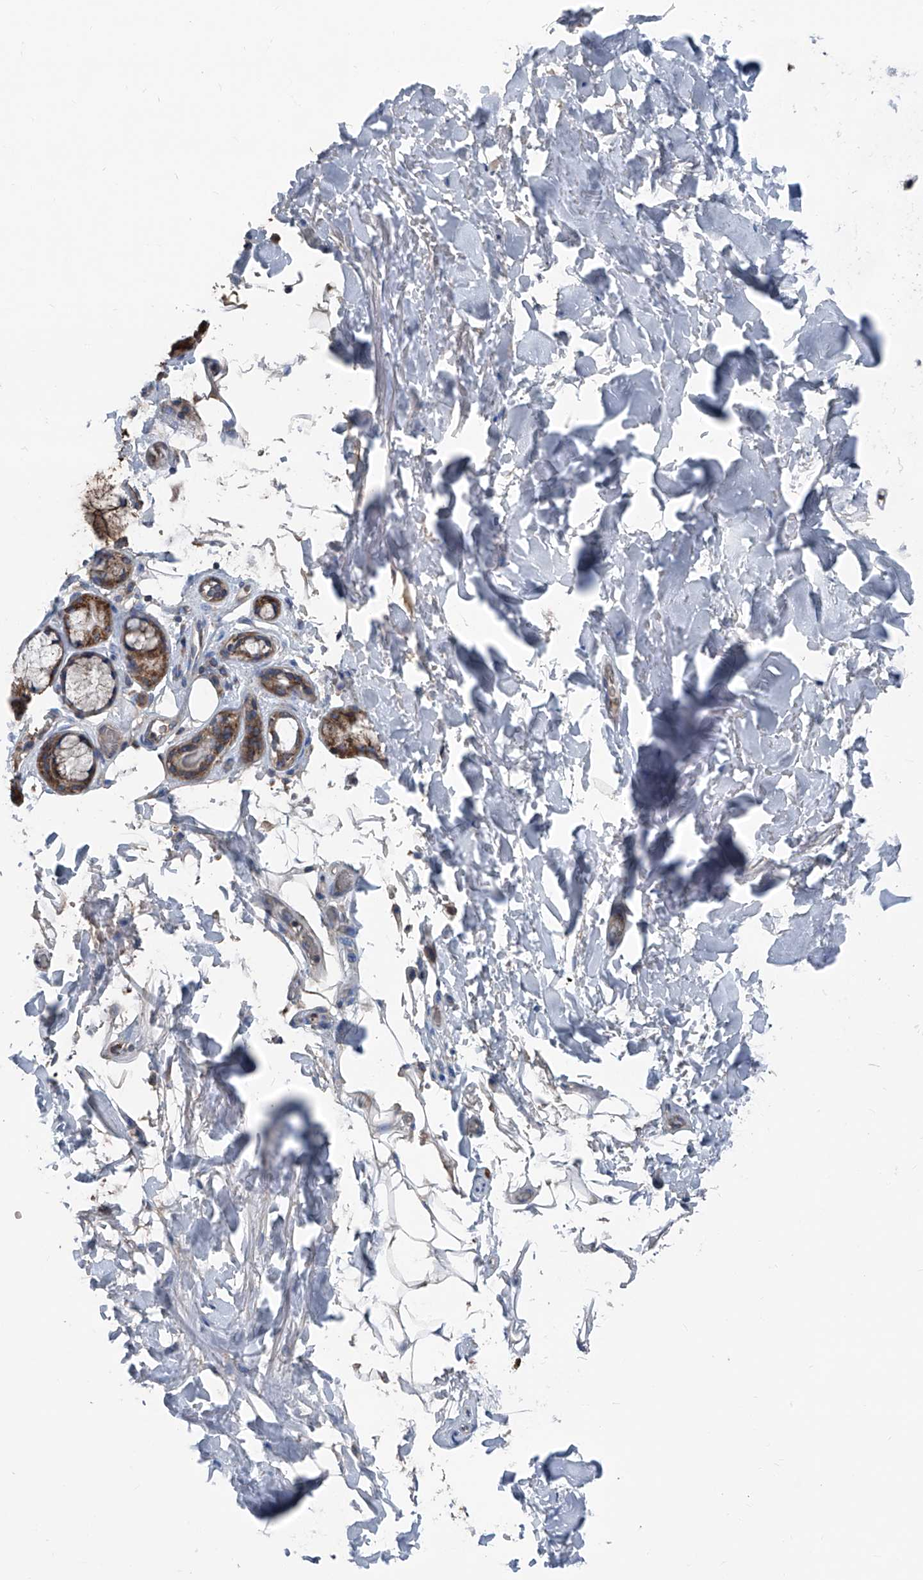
{"staining": {"intensity": "negative", "quantity": "none", "location": "none"}, "tissue": "adipose tissue", "cell_type": "Adipocytes", "image_type": "normal", "snomed": [{"axis": "morphology", "description": "Normal tissue, NOS"}, {"axis": "topography", "description": "Cartilage tissue"}], "caption": "DAB (3,3'-diaminobenzidine) immunohistochemical staining of unremarkable human adipose tissue reveals no significant positivity in adipocytes.", "gene": "GPAT3", "patient": {"sex": "female", "age": 63}}